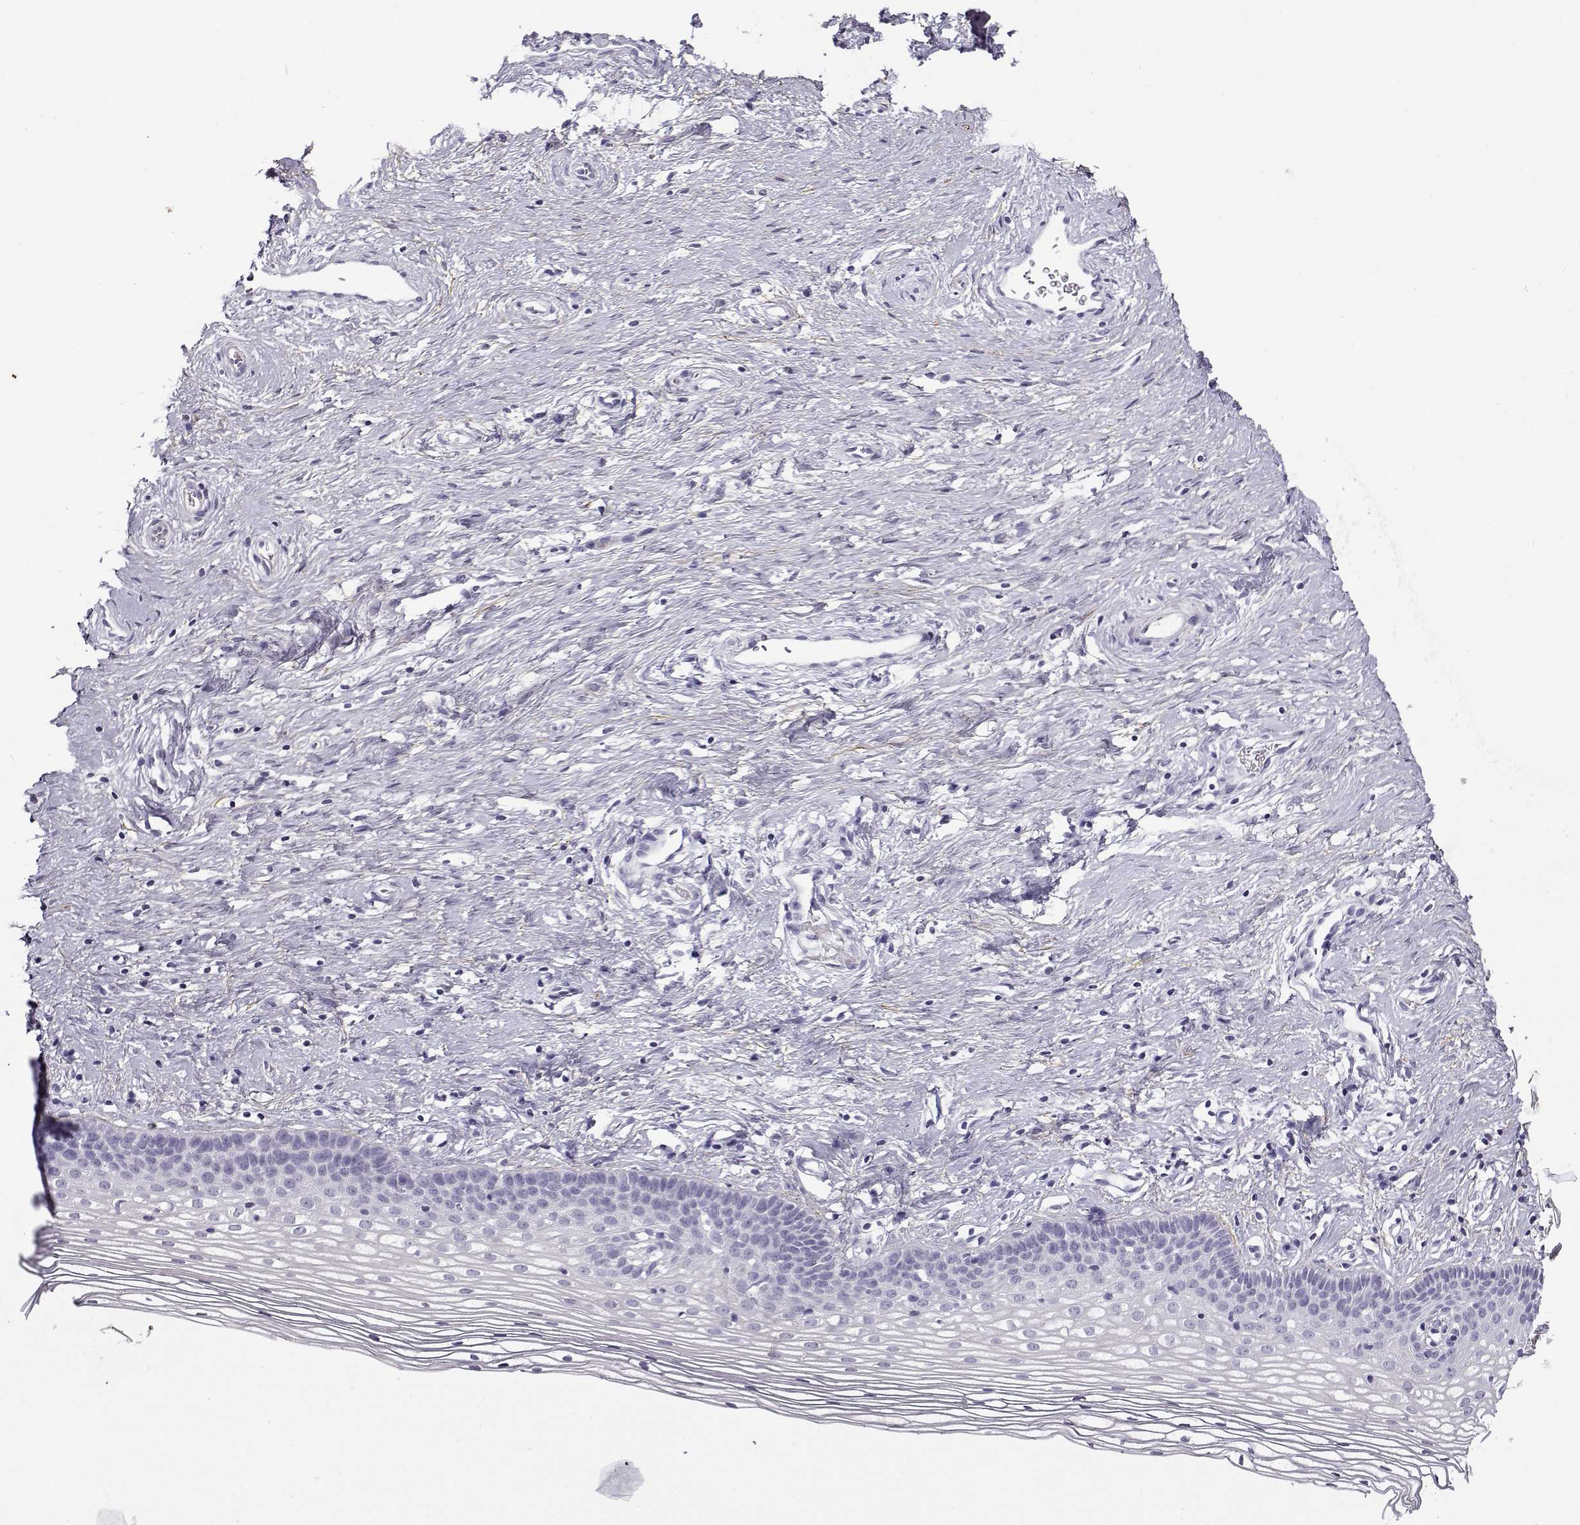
{"staining": {"intensity": "negative", "quantity": "none", "location": "none"}, "tissue": "cervix", "cell_type": "Glandular cells", "image_type": "normal", "snomed": [{"axis": "morphology", "description": "Normal tissue, NOS"}, {"axis": "topography", "description": "Cervix"}], "caption": "Glandular cells show no significant protein expression in benign cervix.", "gene": "GTSF1L", "patient": {"sex": "female", "age": 39}}